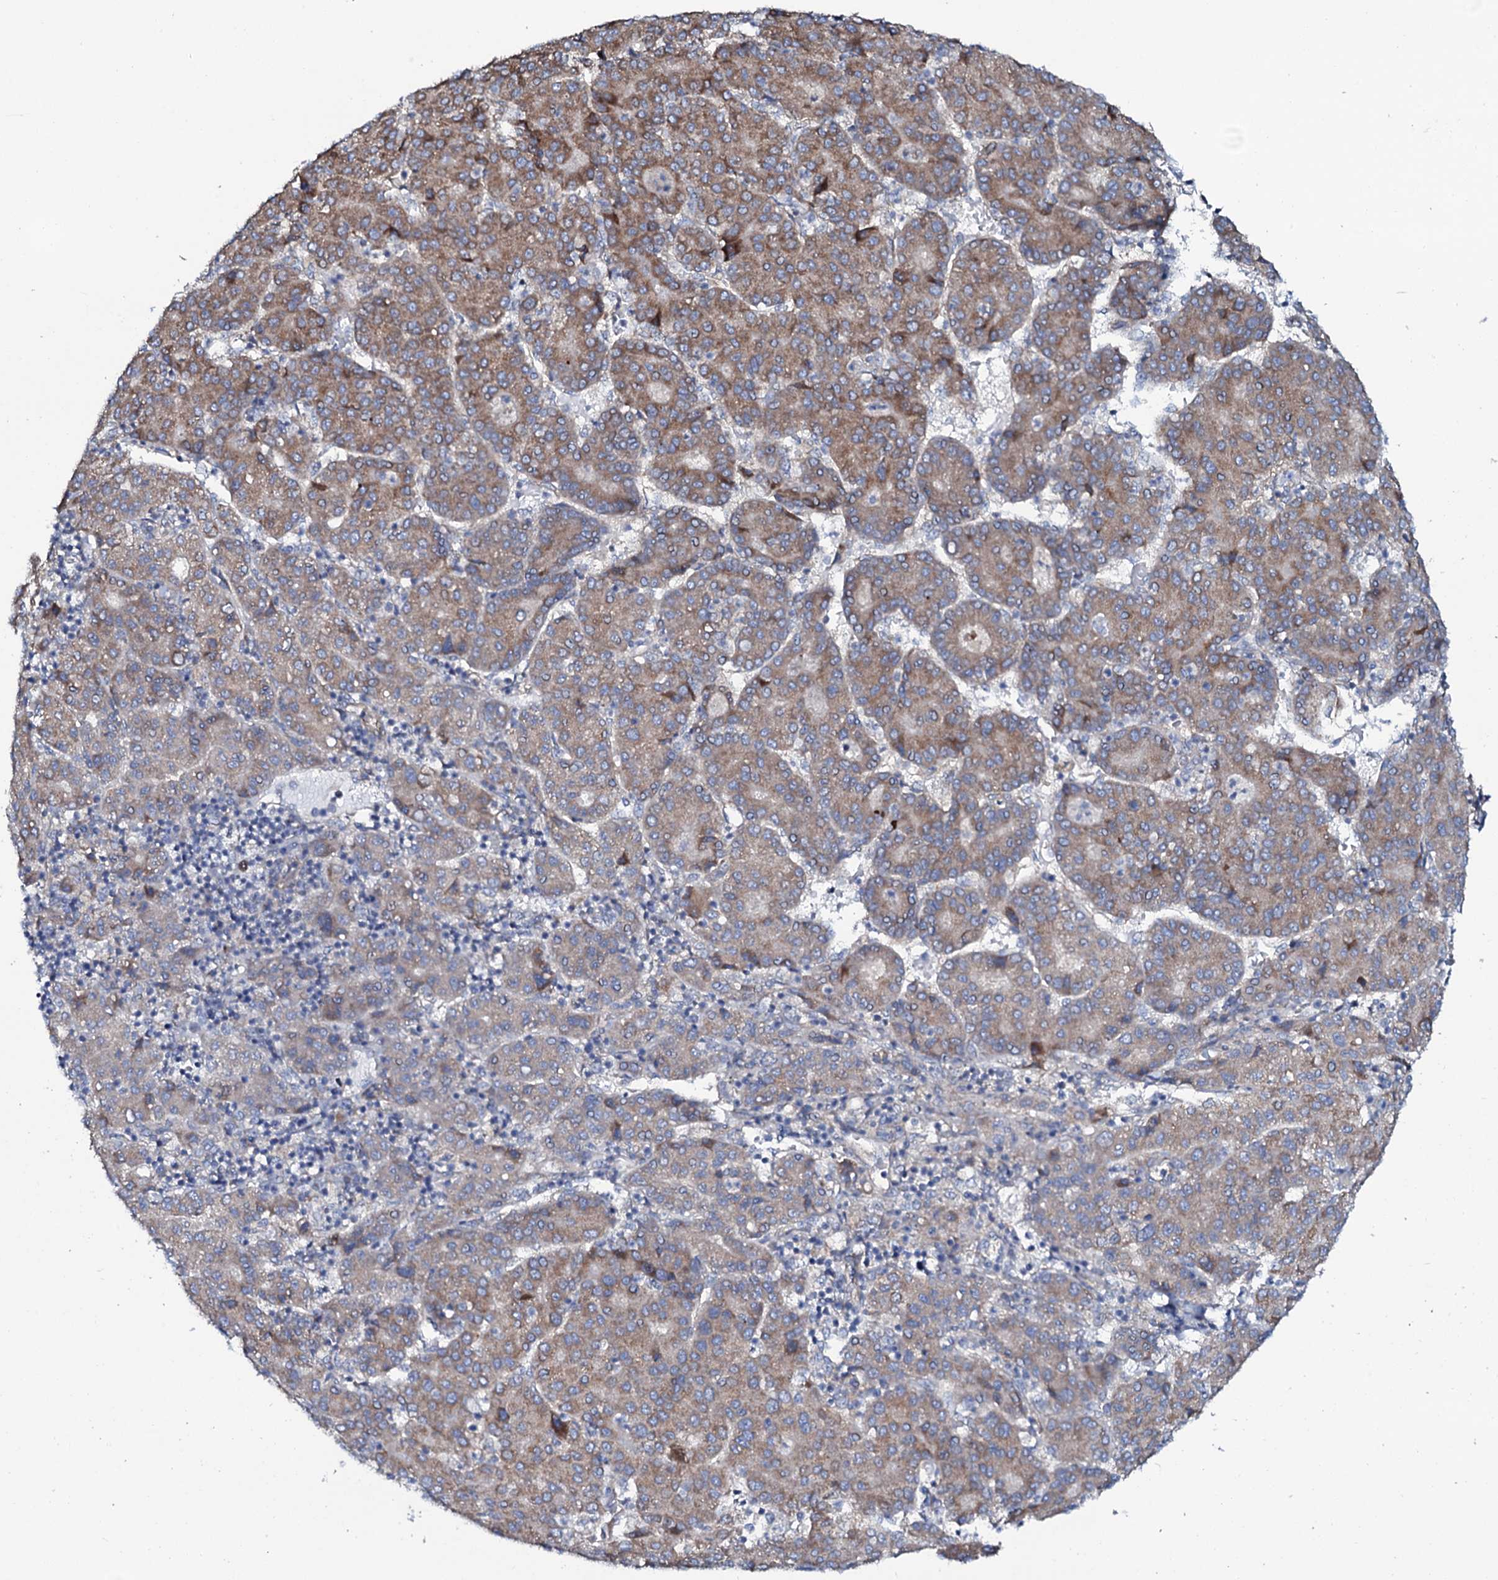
{"staining": {"intensity": "moderate", "quantity": ">75%", "location": "cytoplasmic/membranous"}, "tissue": "liver cancer", "cell_type": "Tumor cells", "image_type": "cancer", "snomed": [{"axis": "morphology", "description": "Carcinoma, Hepatocellular, NOS"}, {"axis": "topography", "description": "Liver"}], "caption": "High-power microscopy captured an immunohistochemistry (IHC) photomicrograph of hepatocellular carcinoma (liver), revealing moderate cytoplasmic/membranous positivity in approximately >75% of tumor cells.", "gene": "STARD13", "patient": {"sex": "male", "age": 65}}